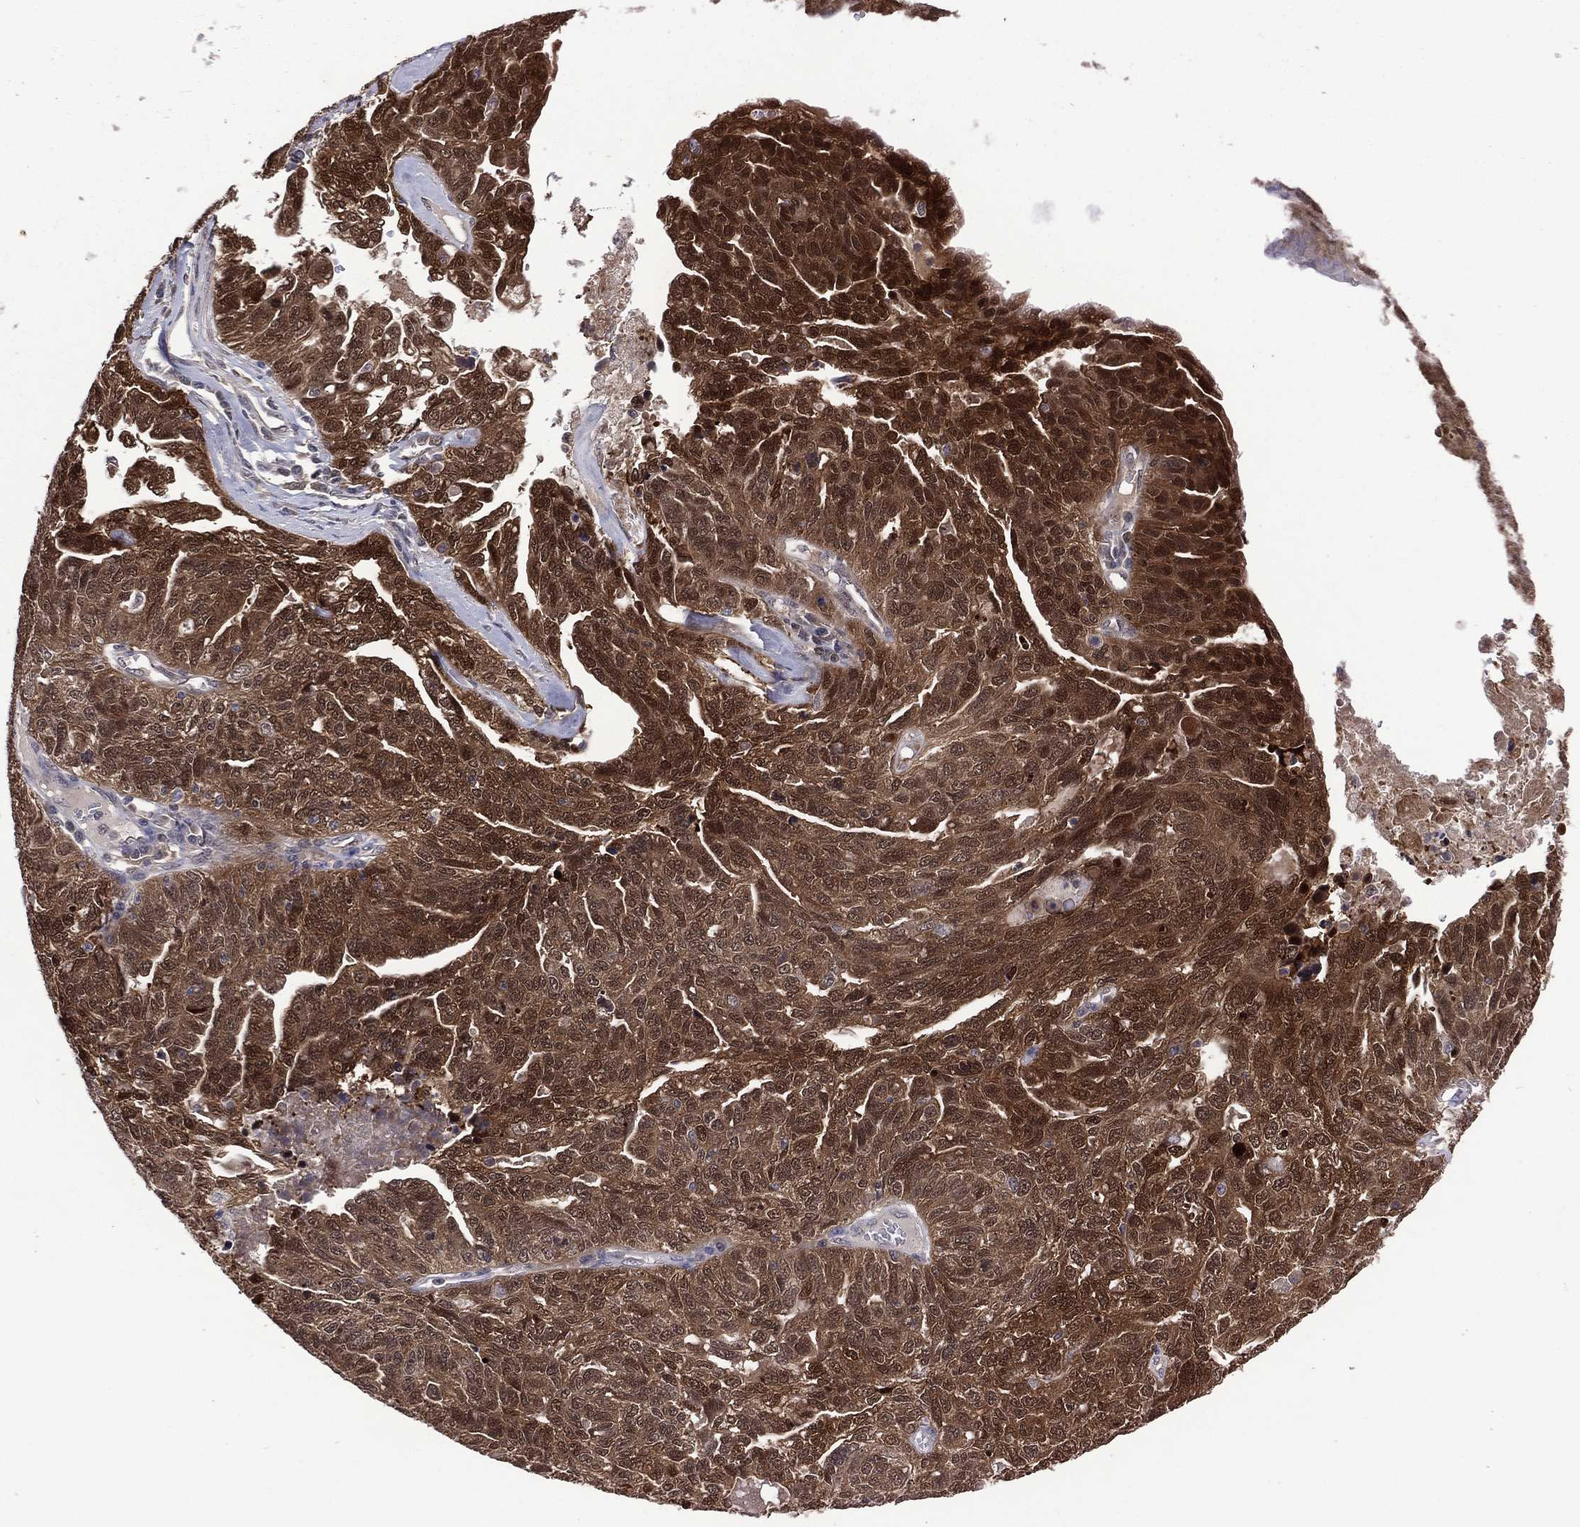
{"staining": {"intensity": "strong", "quantity": ">75%", "location": "cytoplasmic/membranous,nuclear"}, "tissue": "ovarian cancer", "cell_type": "Tumor cells", "image_type": "cancer", "snomed": [{"axis": "morphology", "description": "Cystadenocarcinoma, serous, NOS"}, {"axis": "topography", "description": "Ovary"}], "caption": "A histopathology image of ovarian serous cystadenocarcinoma stained for a protein reveals strong cytoplasmic/membranous and nuclear brown staining in tumor cells. (brown staining indicates protein expression, while blue staining denotes nuclei).", "gene": "MTAP", "patient": {"sex": "female", "age": 71}}